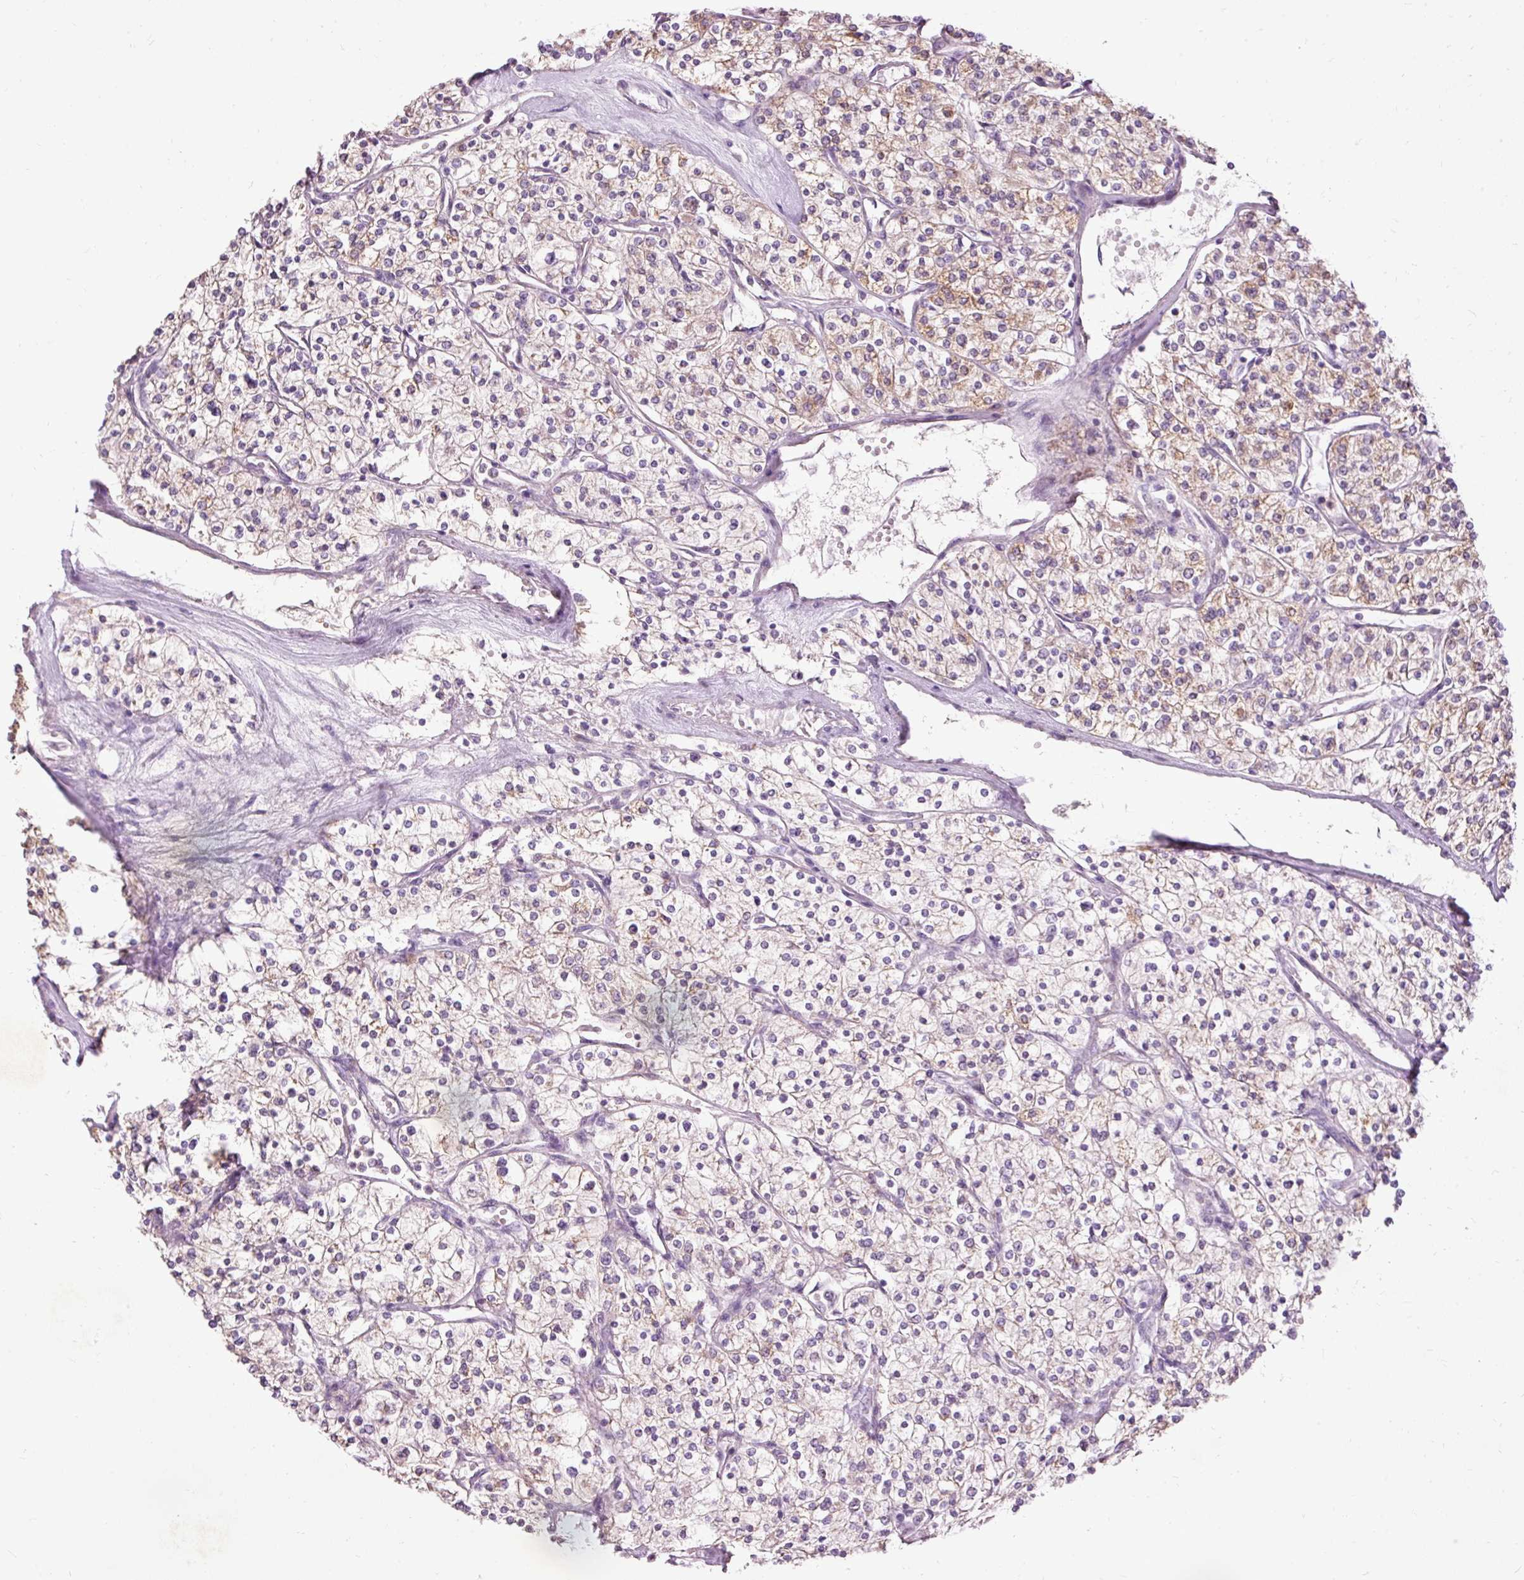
{"staining": {"intensity": "moderate", "quantity": "<25%", "location": "cytoplasmic/membranous"}, "tissue": "renal cancer", "cell_type": "Tumor cells", "image_type": "cancer", "snomed": [{"axis": "morphology", "description": "Adenocarcinoma, NOS"}, {"axis": "topography", "description": "Kidney"}], "caption": "DAB (3,3'-diaminobenzidine) immunohistochemical staining of renal cancer (adenocarcinoma) exhibits moderate cytoplasmic/membranous protein expression in about <25% of tumor cells. Nuclei are stained in blue.", "gene": "PRDX5", "patient": {"sex": "male", "age": 80}}